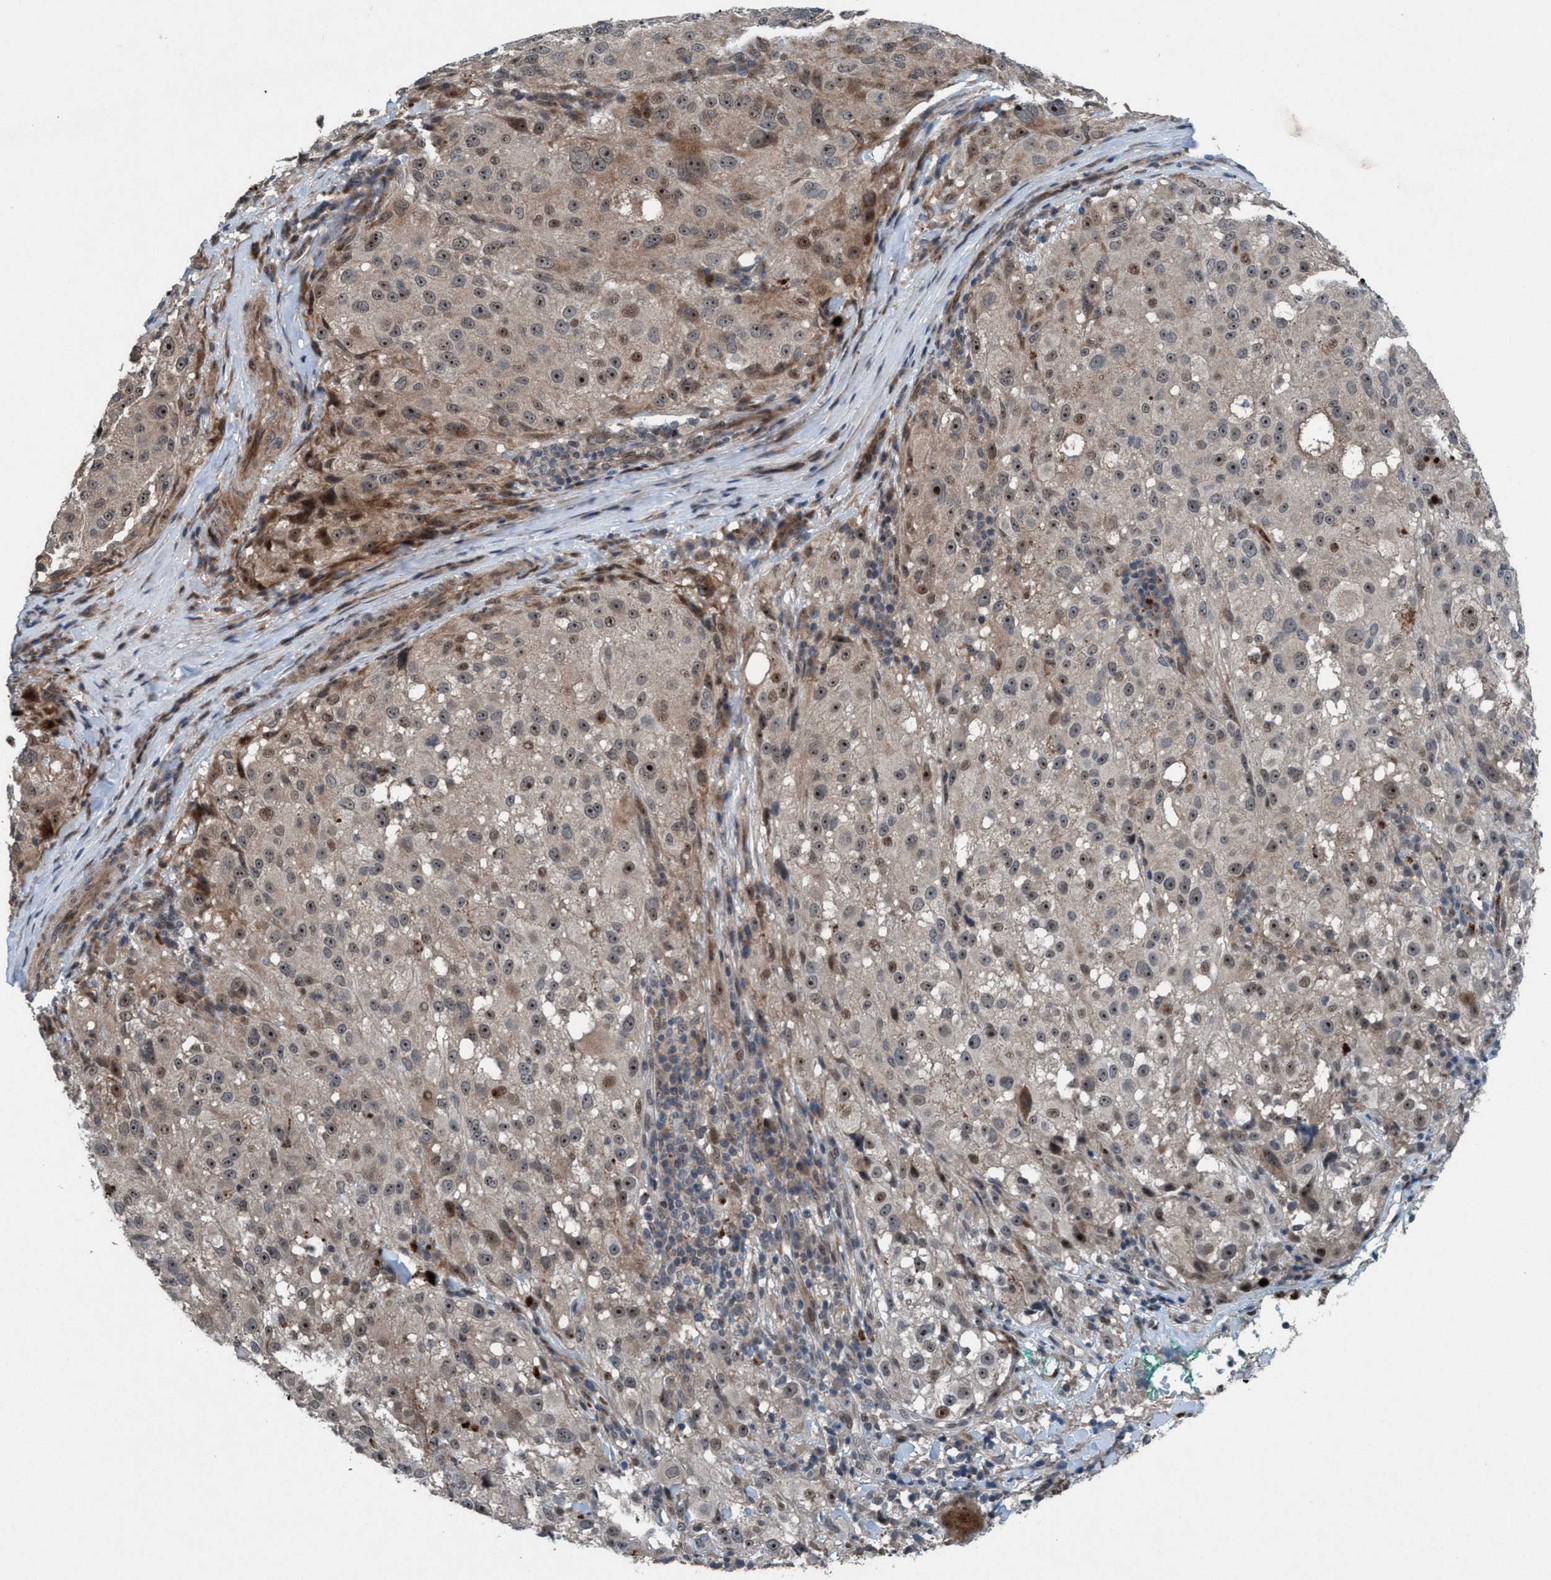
{"staining": {"intensity": "moderate", "quantity": "25%-75%", "location": "nuclear"}, "tissue": "melanoma", "cell_type": "Tumor cells", "image_type": "cancer", "snomed": [{"axis": "morphology", "description": "Necrosis, NOS"}, {"axis": "morphology", "description": "Malignant melanoma, NOS"}, {"axis": "topography", "description": "Skin"}], "caption": "A brown stain labels moderate nuclear positivity of a protein in melanoma tumor cells.", "gene": "NISCH", "patient": {"sex": "female", "age": 87}}